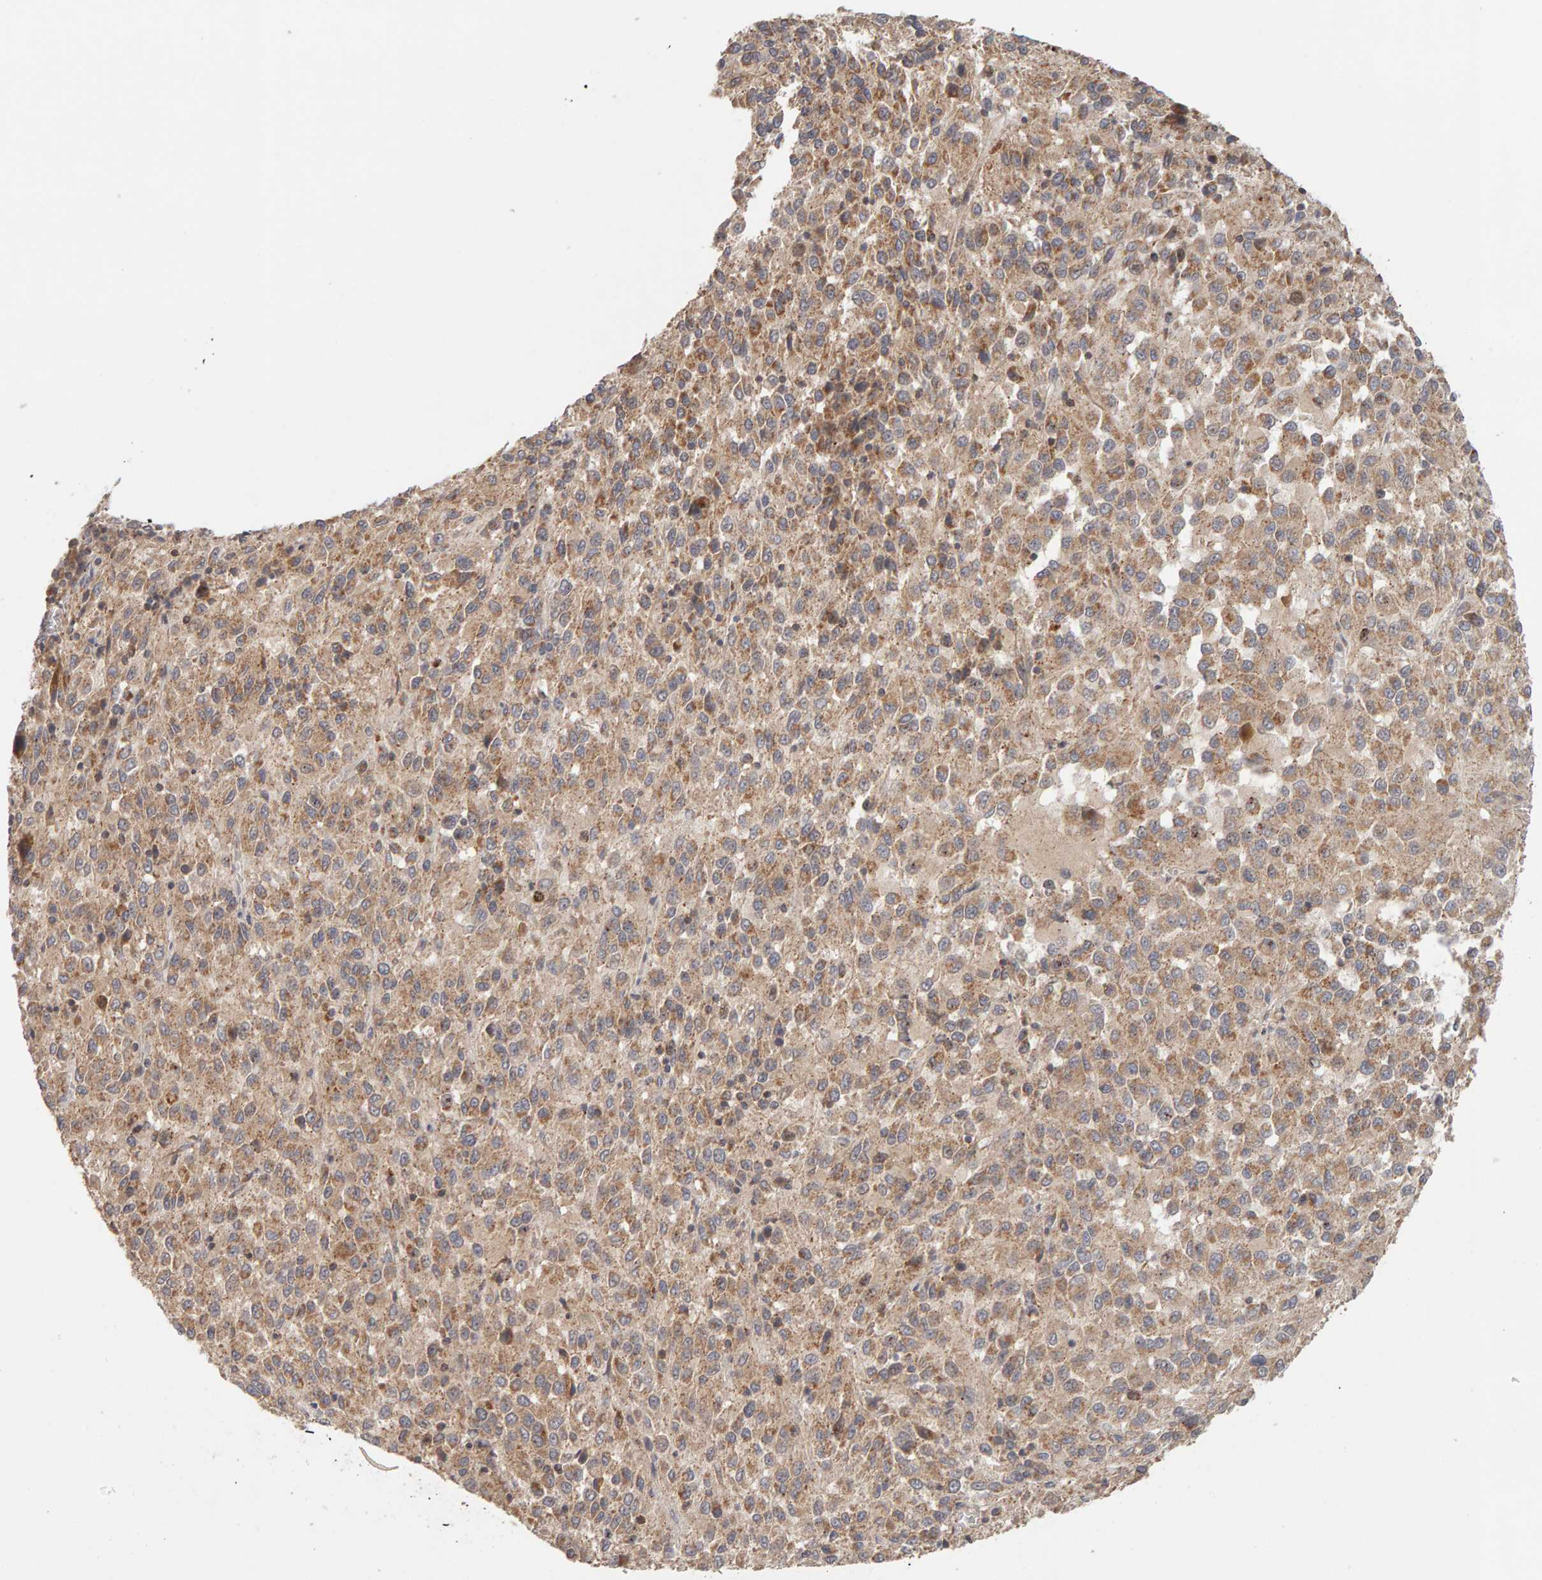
{"staining": {"intensity": "weak", "quantity": ">75%", "location": "cytoplasmic/membranous"}, "tissue": "melanoma", "cell_type": "Tumor cells", "image_type": "cancer", "snomed": [{"axis": "morphology", "description": "Malignant melanoma, Metastatic site"}, {"axis": "topography", "description": "Lung"}], "caption": "Weak cytoplasmic/membranous positivity for a protein is seen in about >75% of tumor cells of melanoma using immunohistochemistry (IHC).", "gene": "DNAJC7", "patient": {"sex": "male", "age": 64}}